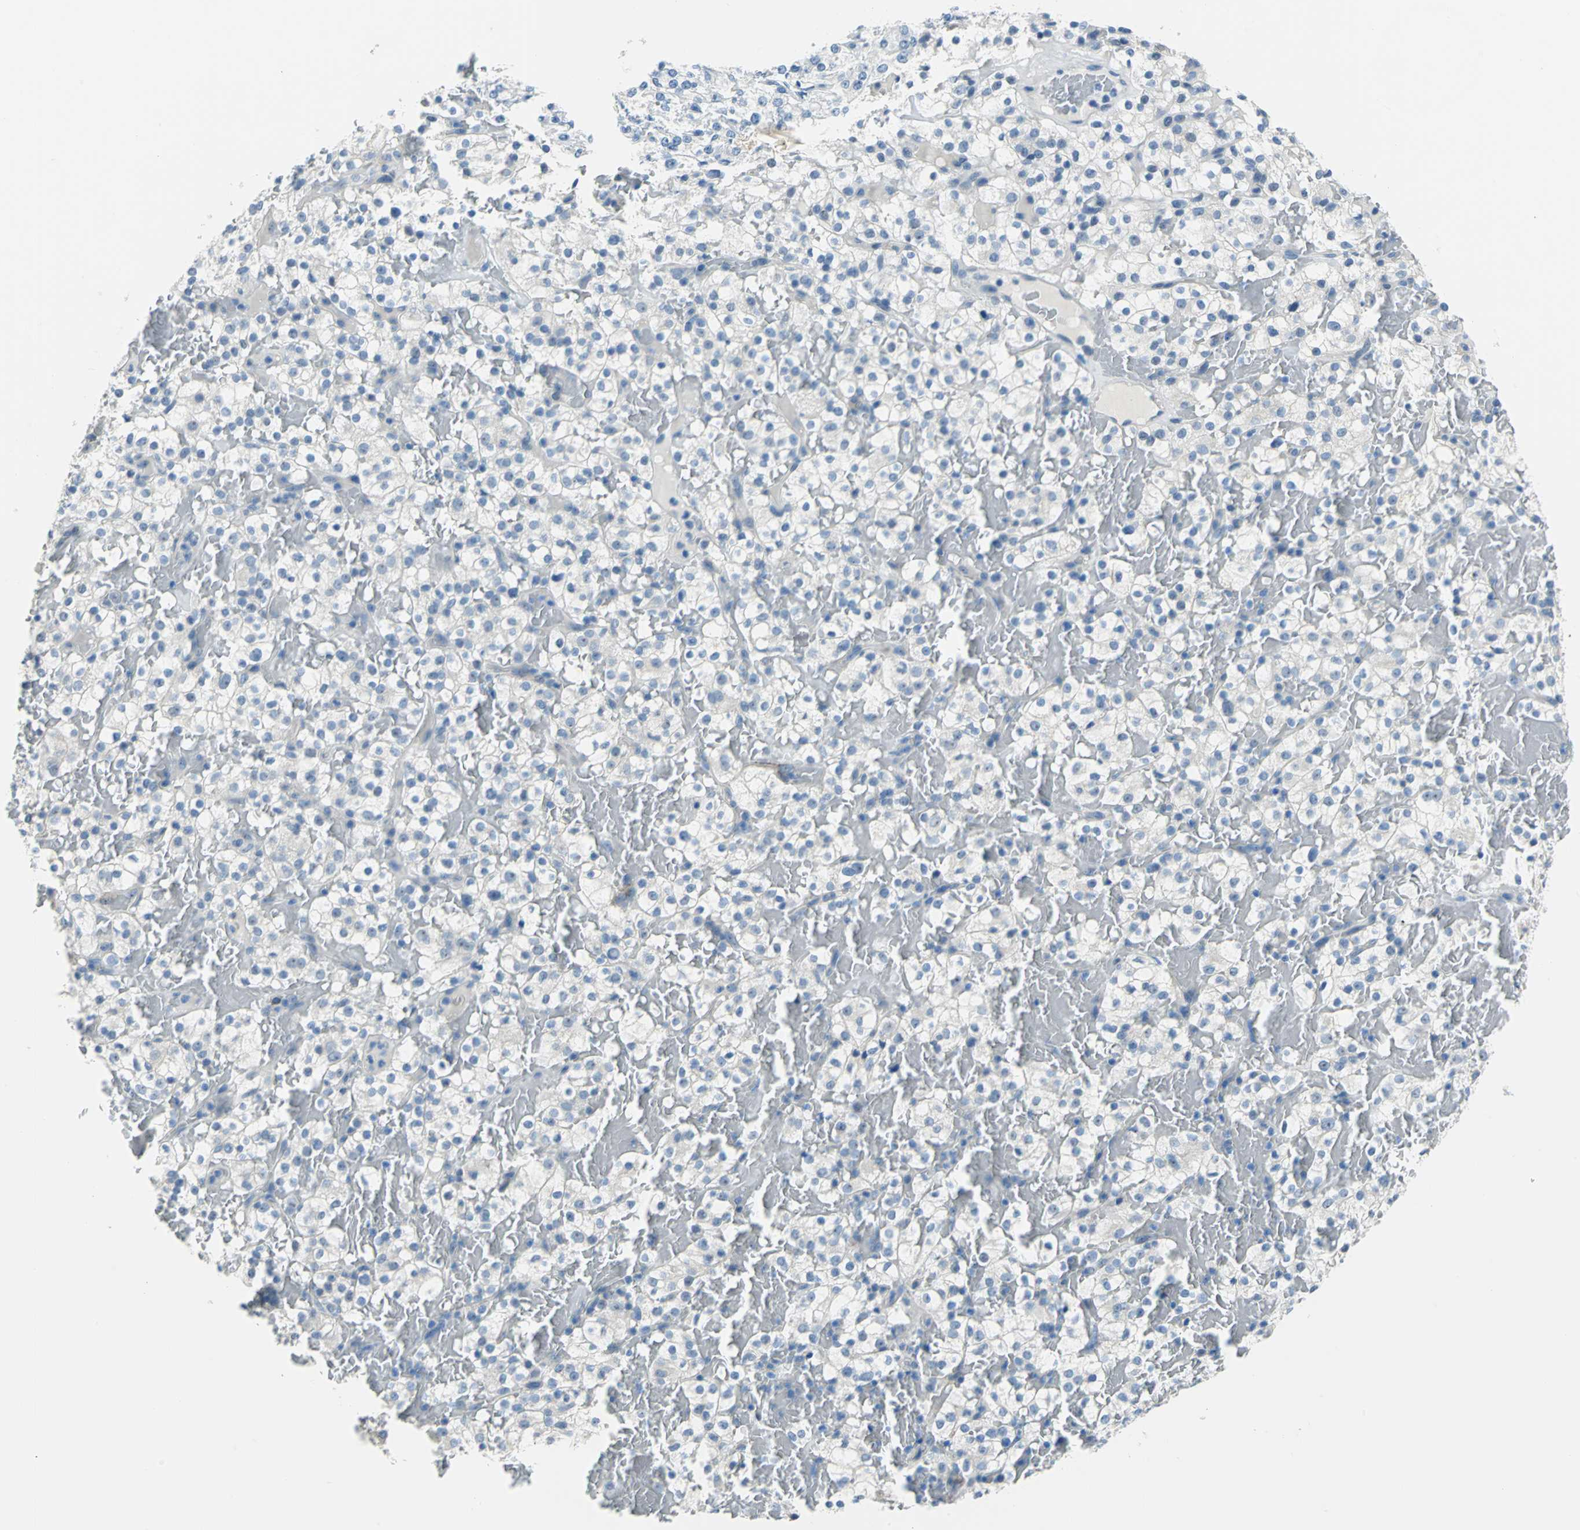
{"staining": {"intensity": "negative", "quantity": "none", "location": "none"}, "tissue": "renal cancer", "cell_type": "Tumor cells", "image_type": "cancer", "snomed": [{"axis": "morphology", "description": "Normal tissue, NOS"}, {"axis": "morphology", "description": "Adenocarcinoma, NOS"}, {"axis": "topography", "description": "Kidney"}], "caption": "There is no significant staining in tumor cells of renal cancer (adenocarcinoma). Brightfield microscopy of IHC stained with DAB (3,3'-diaminobenzidine) (brown) and hematoxylin (blue), captured at high magnification.", "gene": "MUC4", "patient": {"sex": "female", "age": 72}}